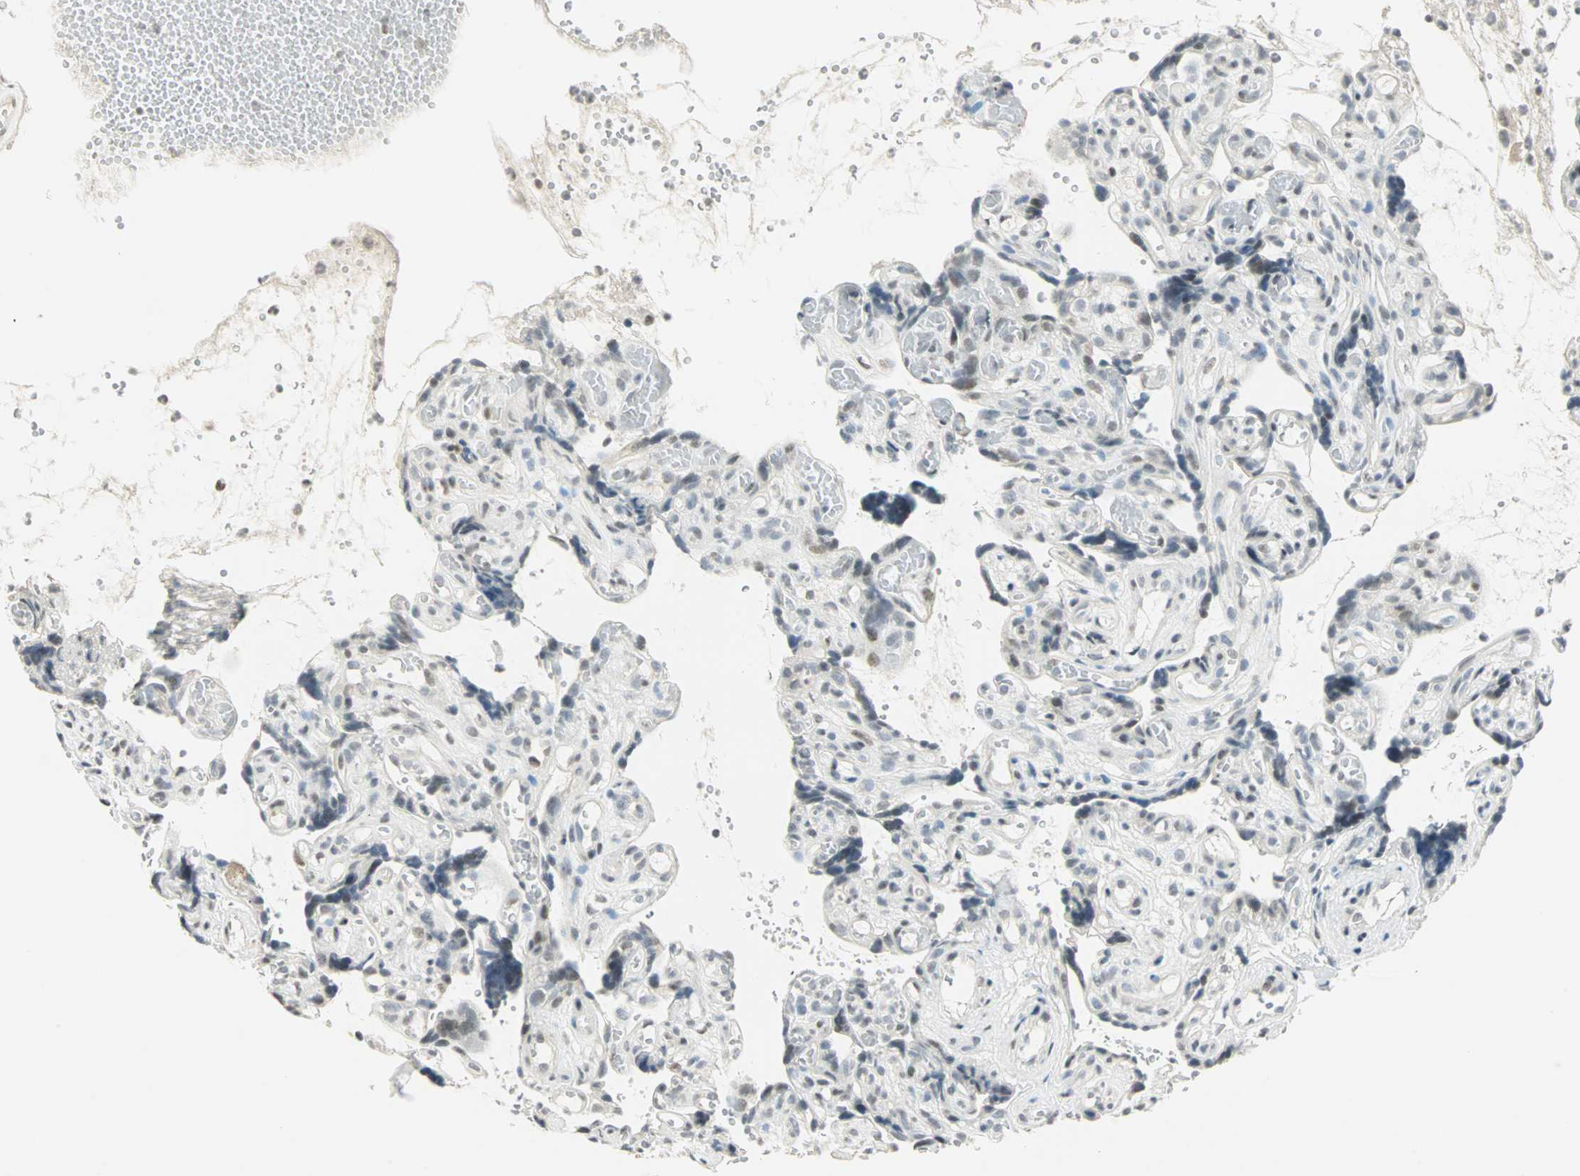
{"staining": {"intensity": "moderate", "quantity": "25%-75%", "location": "nuclear"}, "tissue": "placenta", "cell_type": "Decidual cells", "image_type": "normal", "snomed": [{"axis": "morphology", "description": "Normal tissue, NOS"}, {"axis": "topography", "description": "Placenta"}], "caption": "Moderate nuclear protein staining is appreciated in about 25%-75% of decidual cells in placenta. Nuclei are stained in blue.", "gene": "SMAD3", "patient": {"sex": "female", "age": 30}}